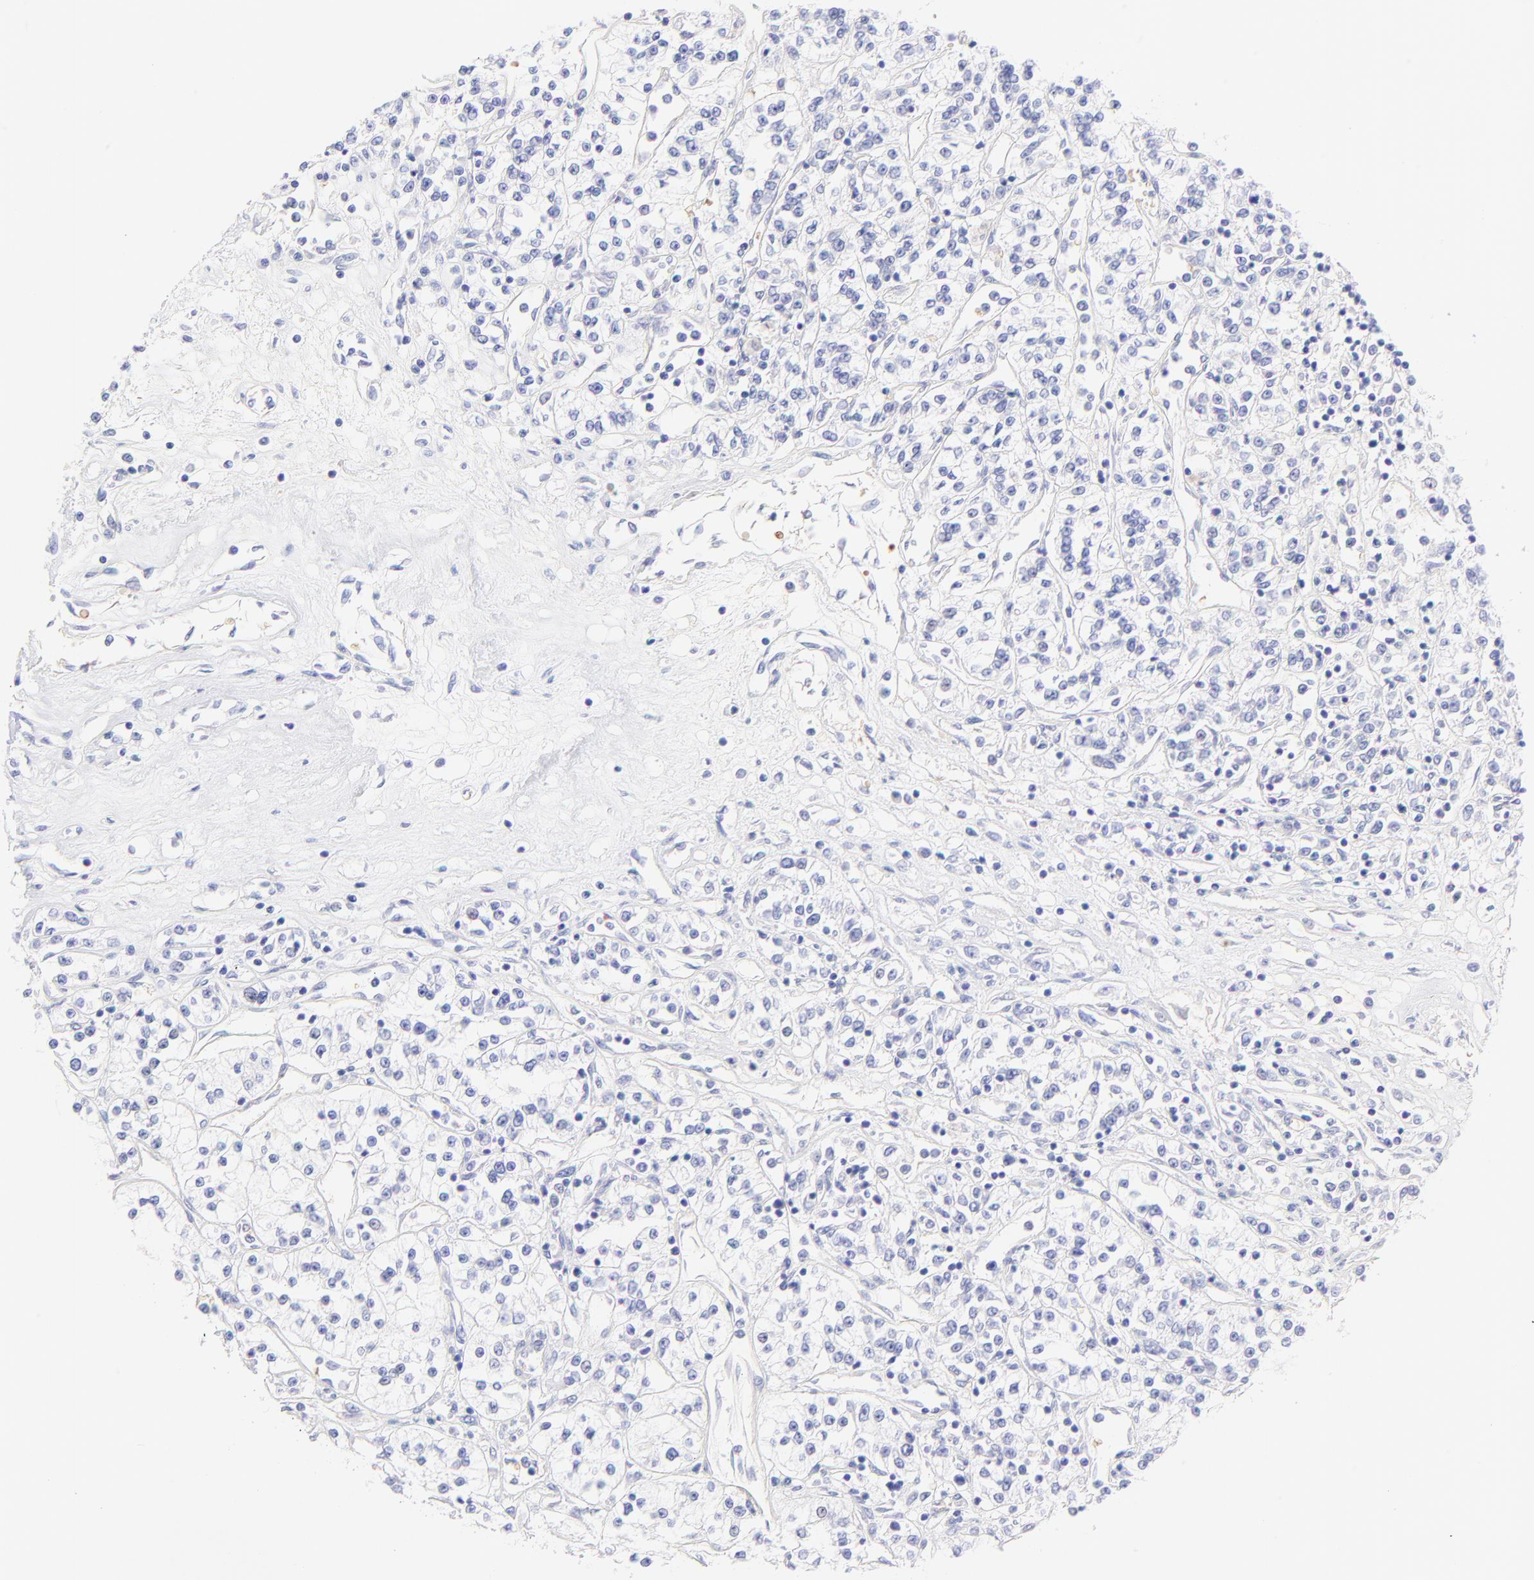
{"staining": {"intensity": "negative", "quantity": "none", "location": "none"}, "tissue": "renal cancer", "cell_type": "Tumor cells", "image_type": "cancer", "snomed": [{"axis": "morphology", "description": "Adenocarcinoma, NOS"}, {"axis": "topography", "description": "Kidney"}], "caption": "Protein analysis of adenocarcinoma (renal) demonstrates no significant staining in tumor cells.", "gene": "FRMPD3", "patient": {"sex": "female", "age": 76}}